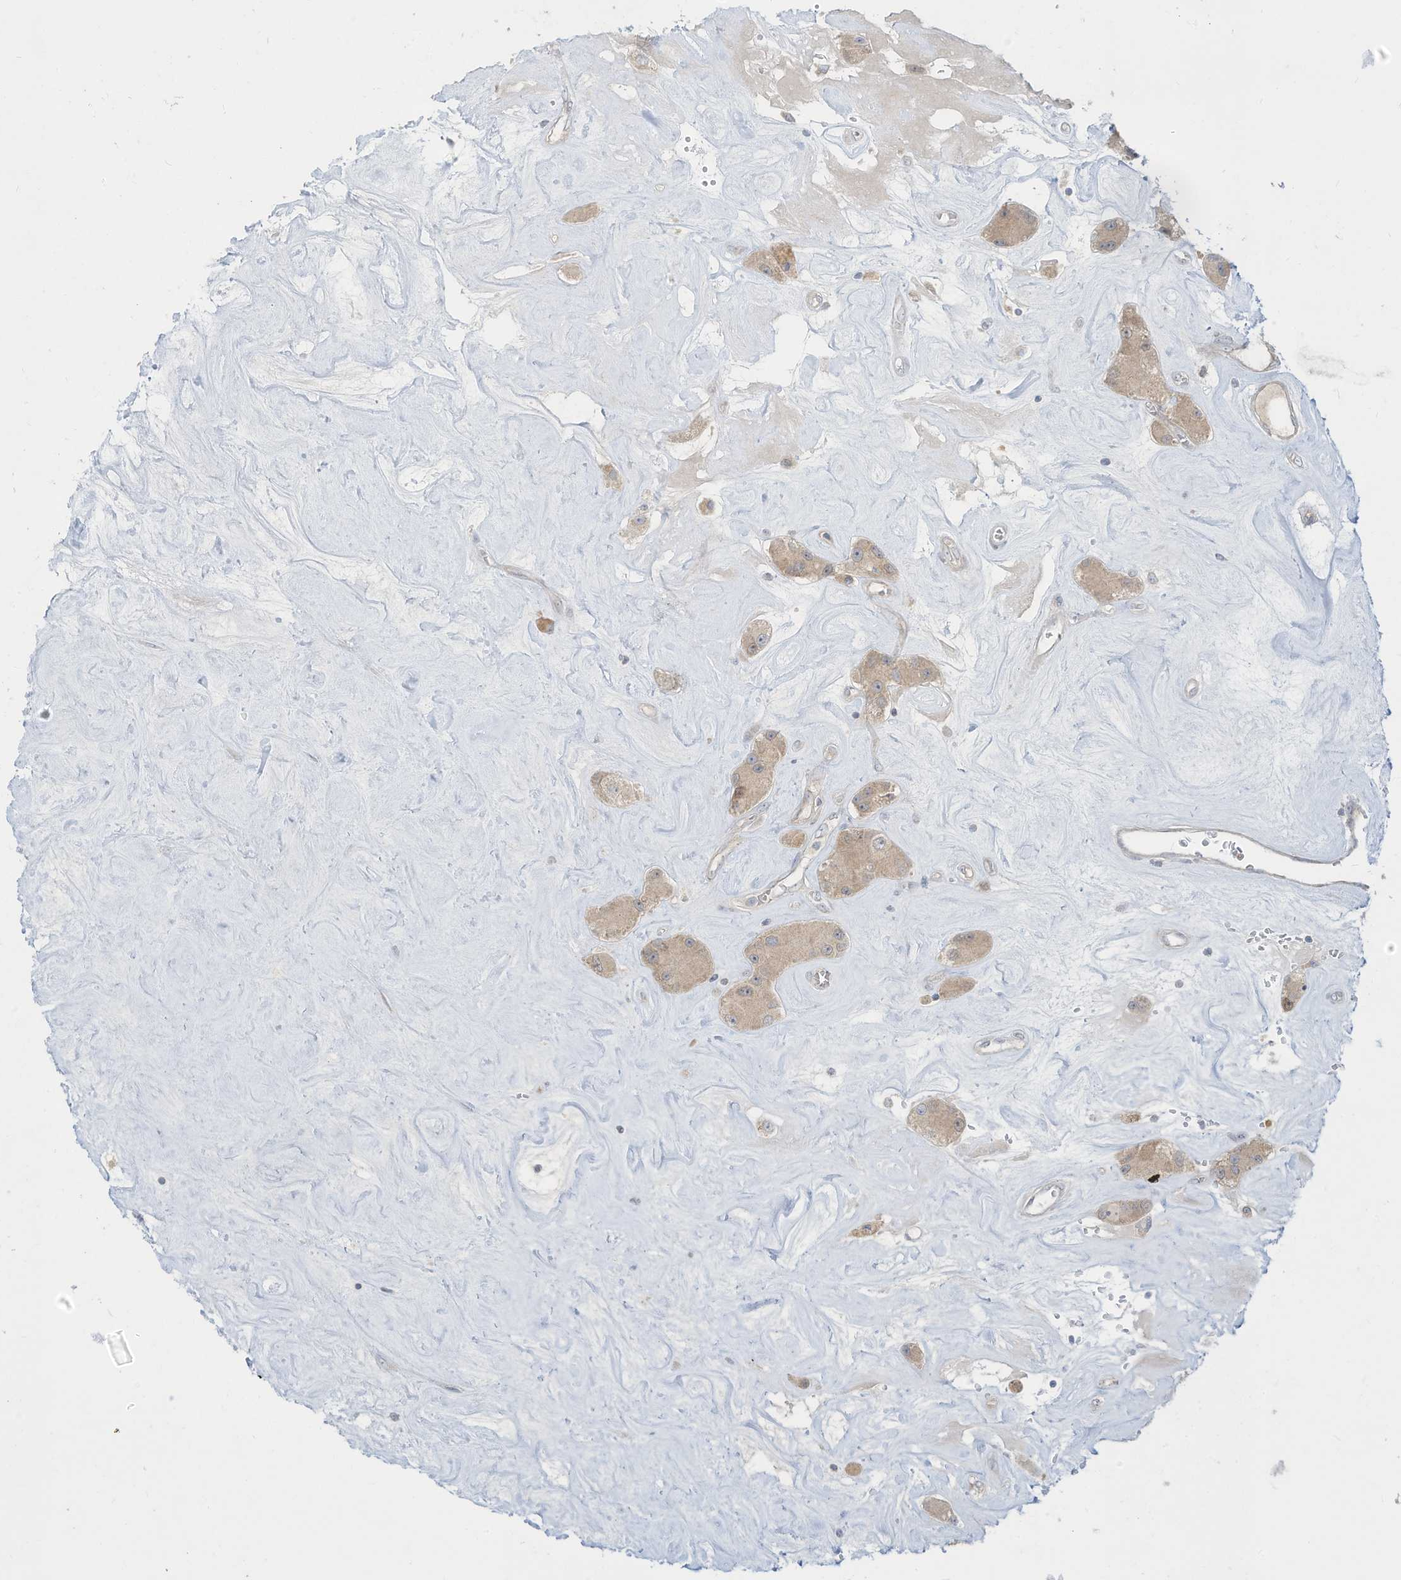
{"staining": {"intensity": "weak", "quantity": "25%-75%", "location": "cytoplasmic/membranous"}, "tissue": "carcinoid", "cell_type": "Tumor cells", "image_type": "cancer", "snomed": [{"axis": "morphology", "description": "Carcinoid, malignant, NOS"}, {"axis": "topography", "description": "Pancreas"}], "caption": "High-magnification brightfield microscopy of carcinoid (malignant) stained with DAB (3,3'-diaminobenzidine) (brown) and counterstained with hematoxylin (blue). tumor cells exhibit weak cytoplasmic/membranous staining is identified in about25%-75% of cells.", "gene": "LRRN2", "patient": {"sex": "male", "age": 41}}